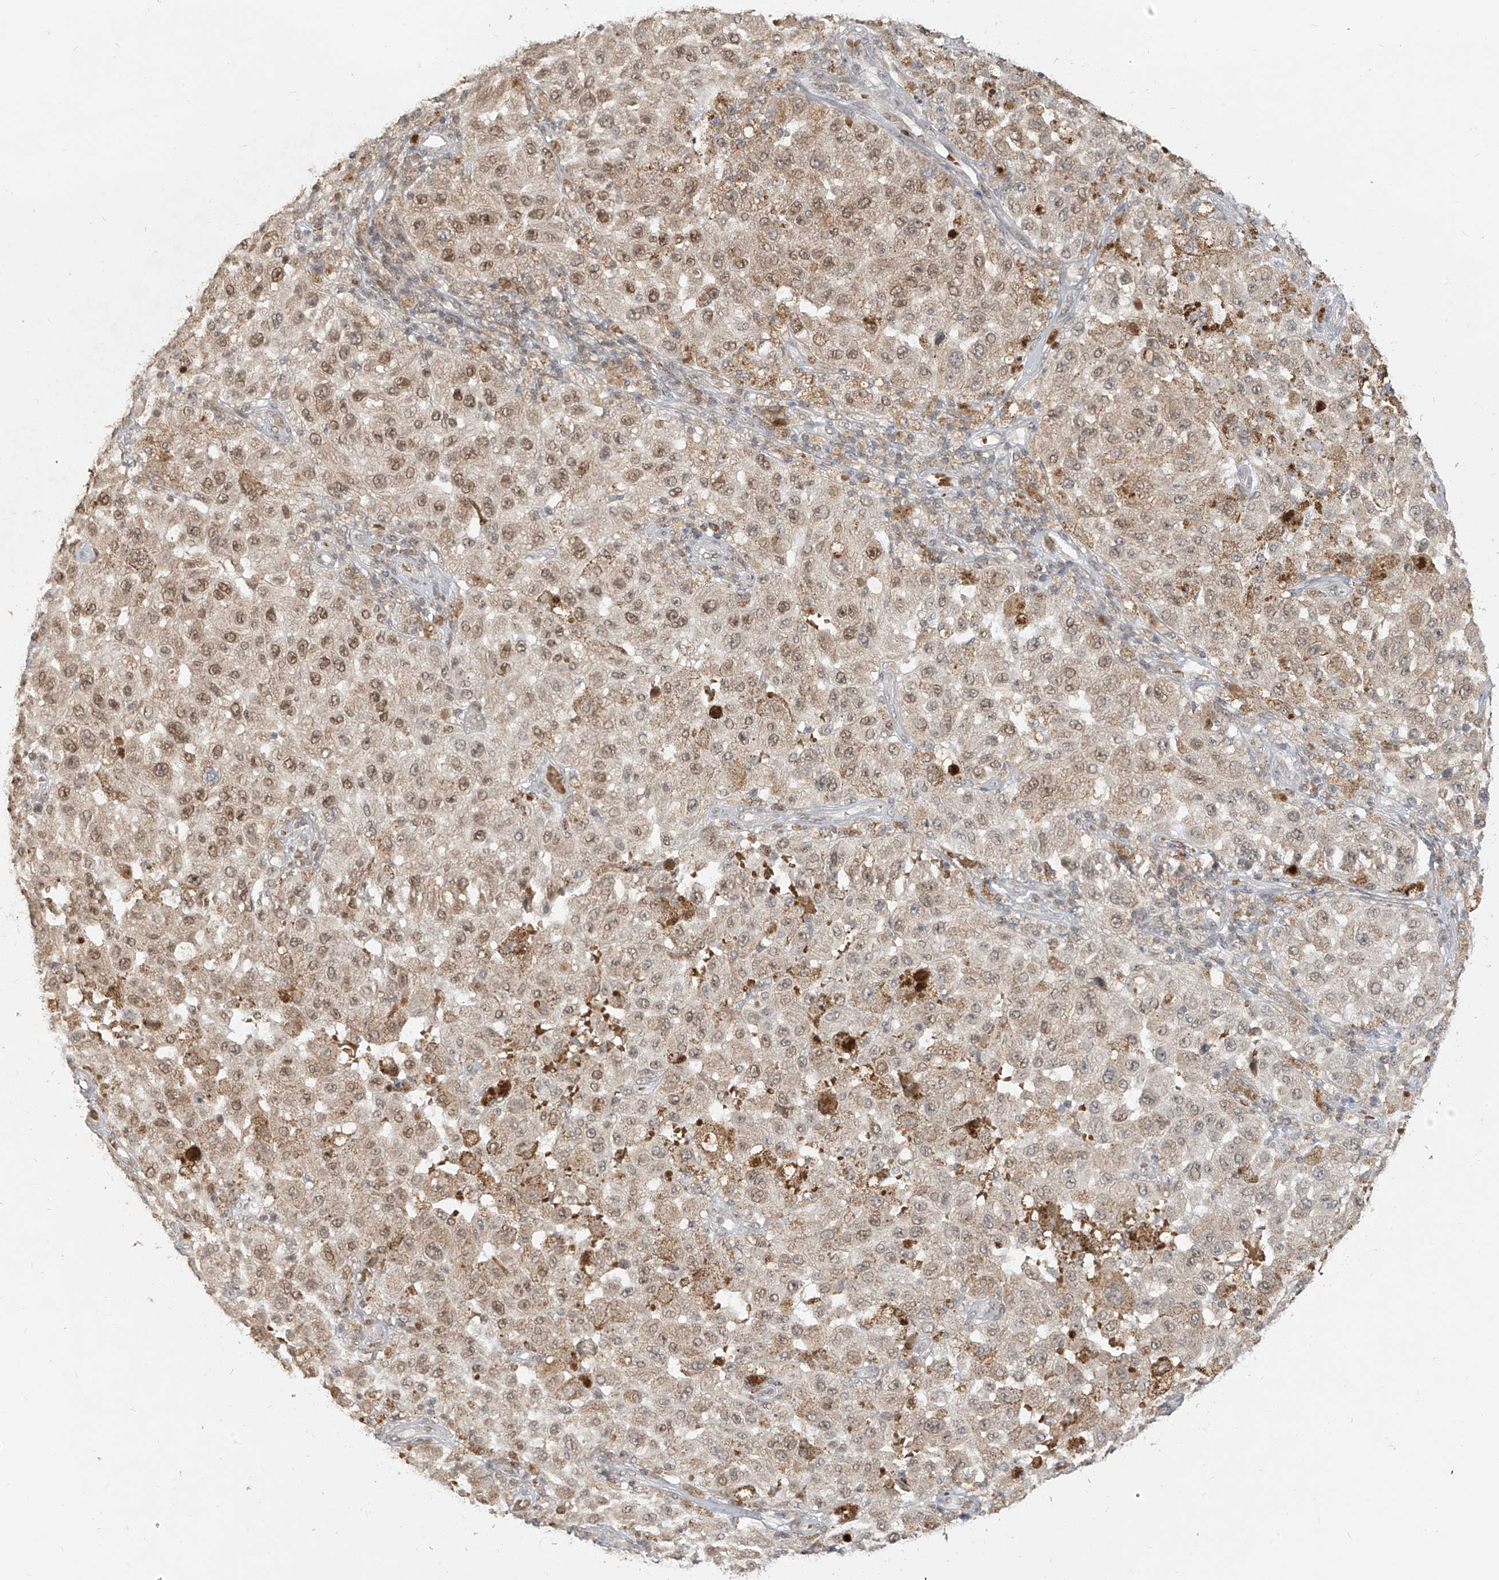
{"staining": {"intensity": "moderate", "quantity": ">75%", "location": "nuclear"}, "tissue": "melanoma", "cell_type": "Tumor cells", "image_type": "cancer", "snomed": [{"axis": "morphology", "description": "Malignant melanoma, NOS"}, {"axis": "topography", "description": "Skin"}], "caption": "A histopathology image of human malignant melanoma stained for a protein reveals moderate nuclear brown staining in tumor cells. (DAB (3,3'-diaminobenzidine) = brown stain, brightfield microscopy at high magnification).", "gene": "ZMYM2", "patient": {"sex": "female", "age": 64}}